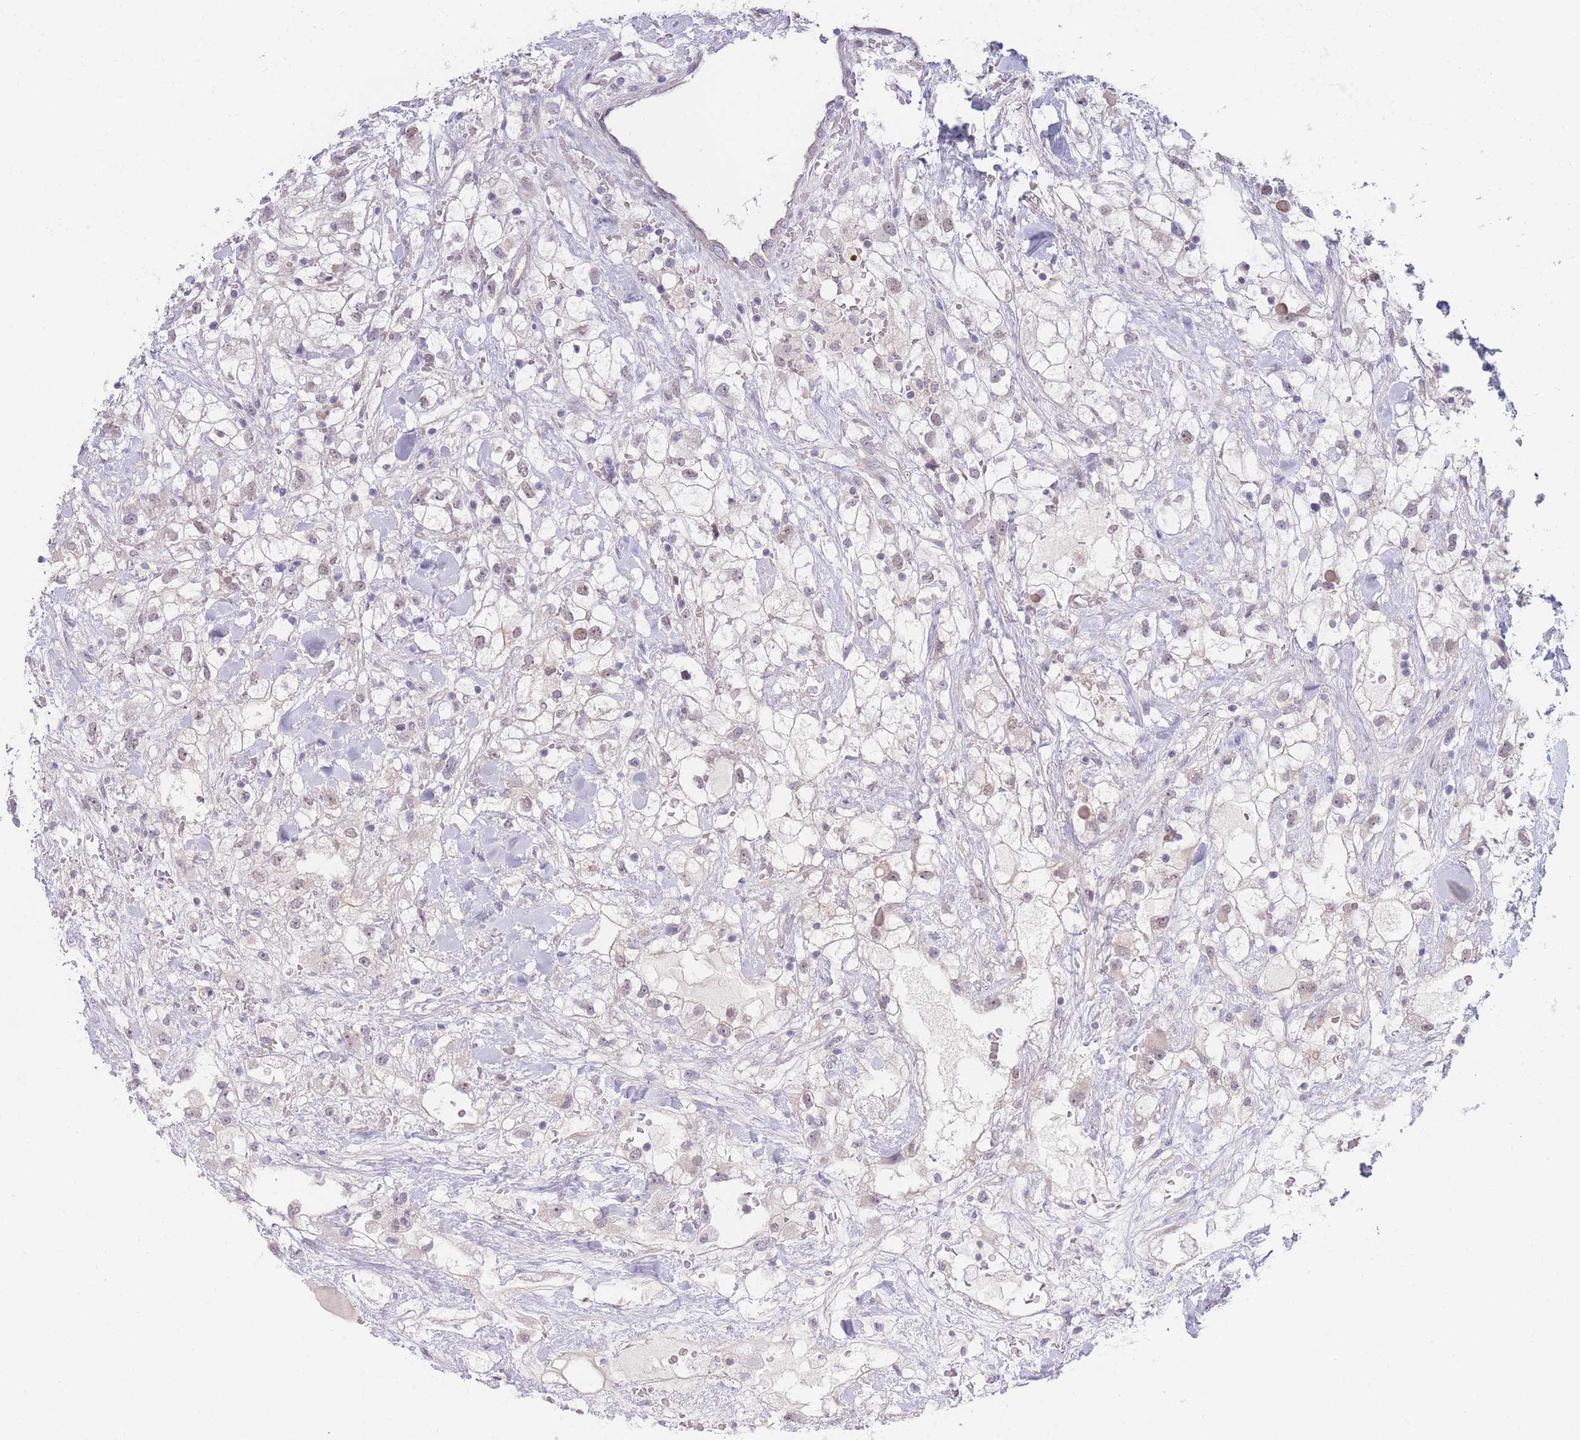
{"staining": {"intensity": "weak", "quantity": "25%-75%", "location": "nuclear"}, "tissue": "renal cancer", "cell_type": "Tumor cells", "image_type": "cancer", "snomed": [{"axis": "morphology", "description": "Adenocarcinoma, NOS"}, {"axis": "topography", "description": "Kidney"}], "caption": "Weak nuclear expression for a protein is seen in about 25%-75% of tumor cells of adenocarcinoma (renal) using immunohistochemistry (IHC).", "gene": "FAM227B", "patient": {"sex": "male", "age": 59}}